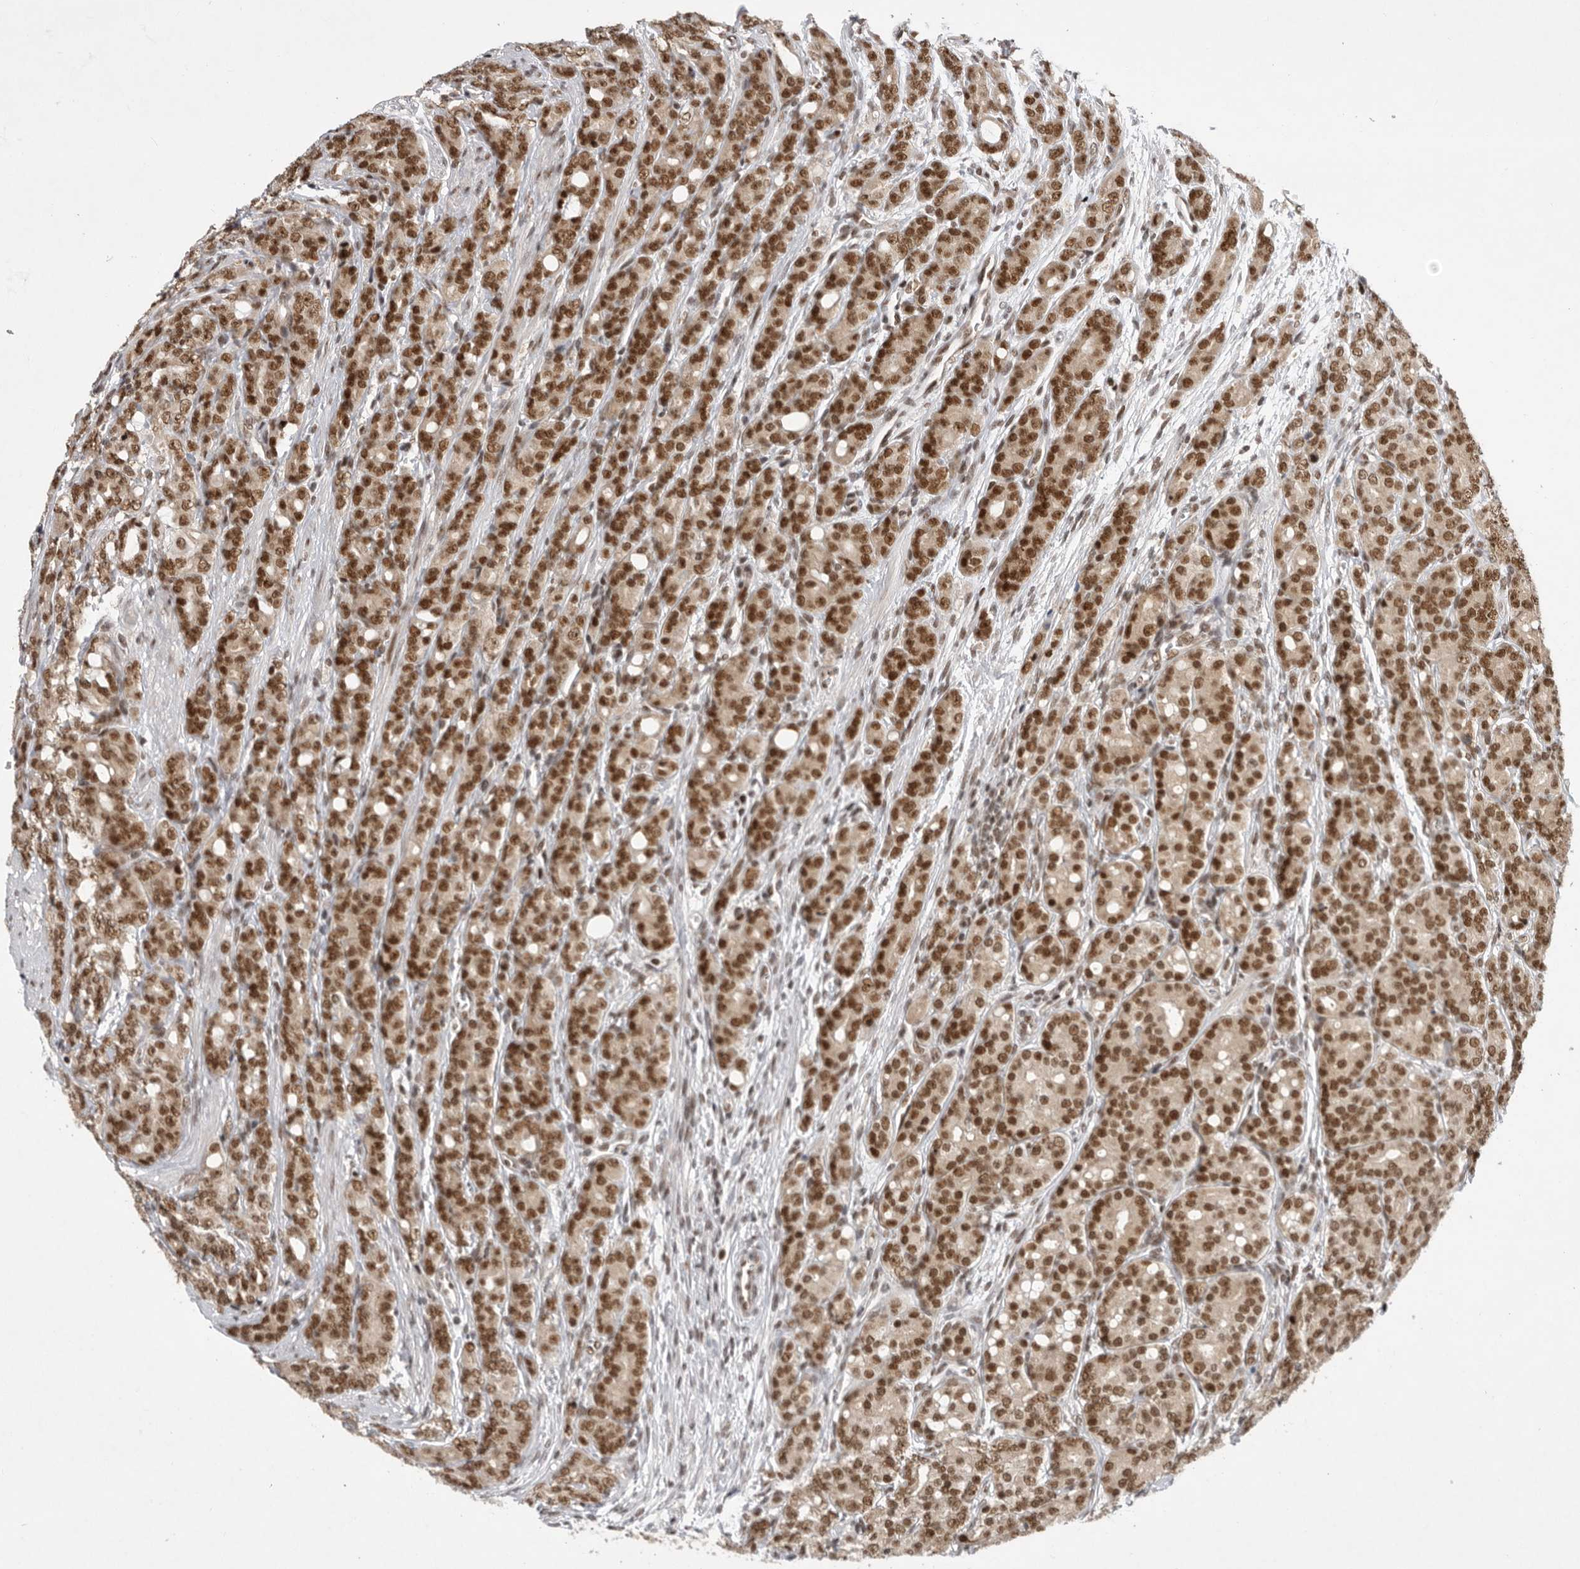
{"staining": {"intensity": "moderate", "quantity": ">75%", "location": "nuclear"}, "tissue": "prostate cancer", "cell_type": "Tumor cells", "image_type": "cancer", "snomed": [{"axis": "morphology", "description": "Adenocarcinoma, High grade"}, {"axis": "topography", "description": "Prostate"}], "caption": "Immunohistochemistry (IHC) micrograph of neoplastic tissue: human prostate cancer (high-grade adenocarcinoma) stained using IHC displays medium levels of moderate protein expression localized specifically in the nuclear of tumor cells, appearing as a nuclear brown color.", "gene": "ZNF830", "patient": {"sex": "male", "age": 62}}